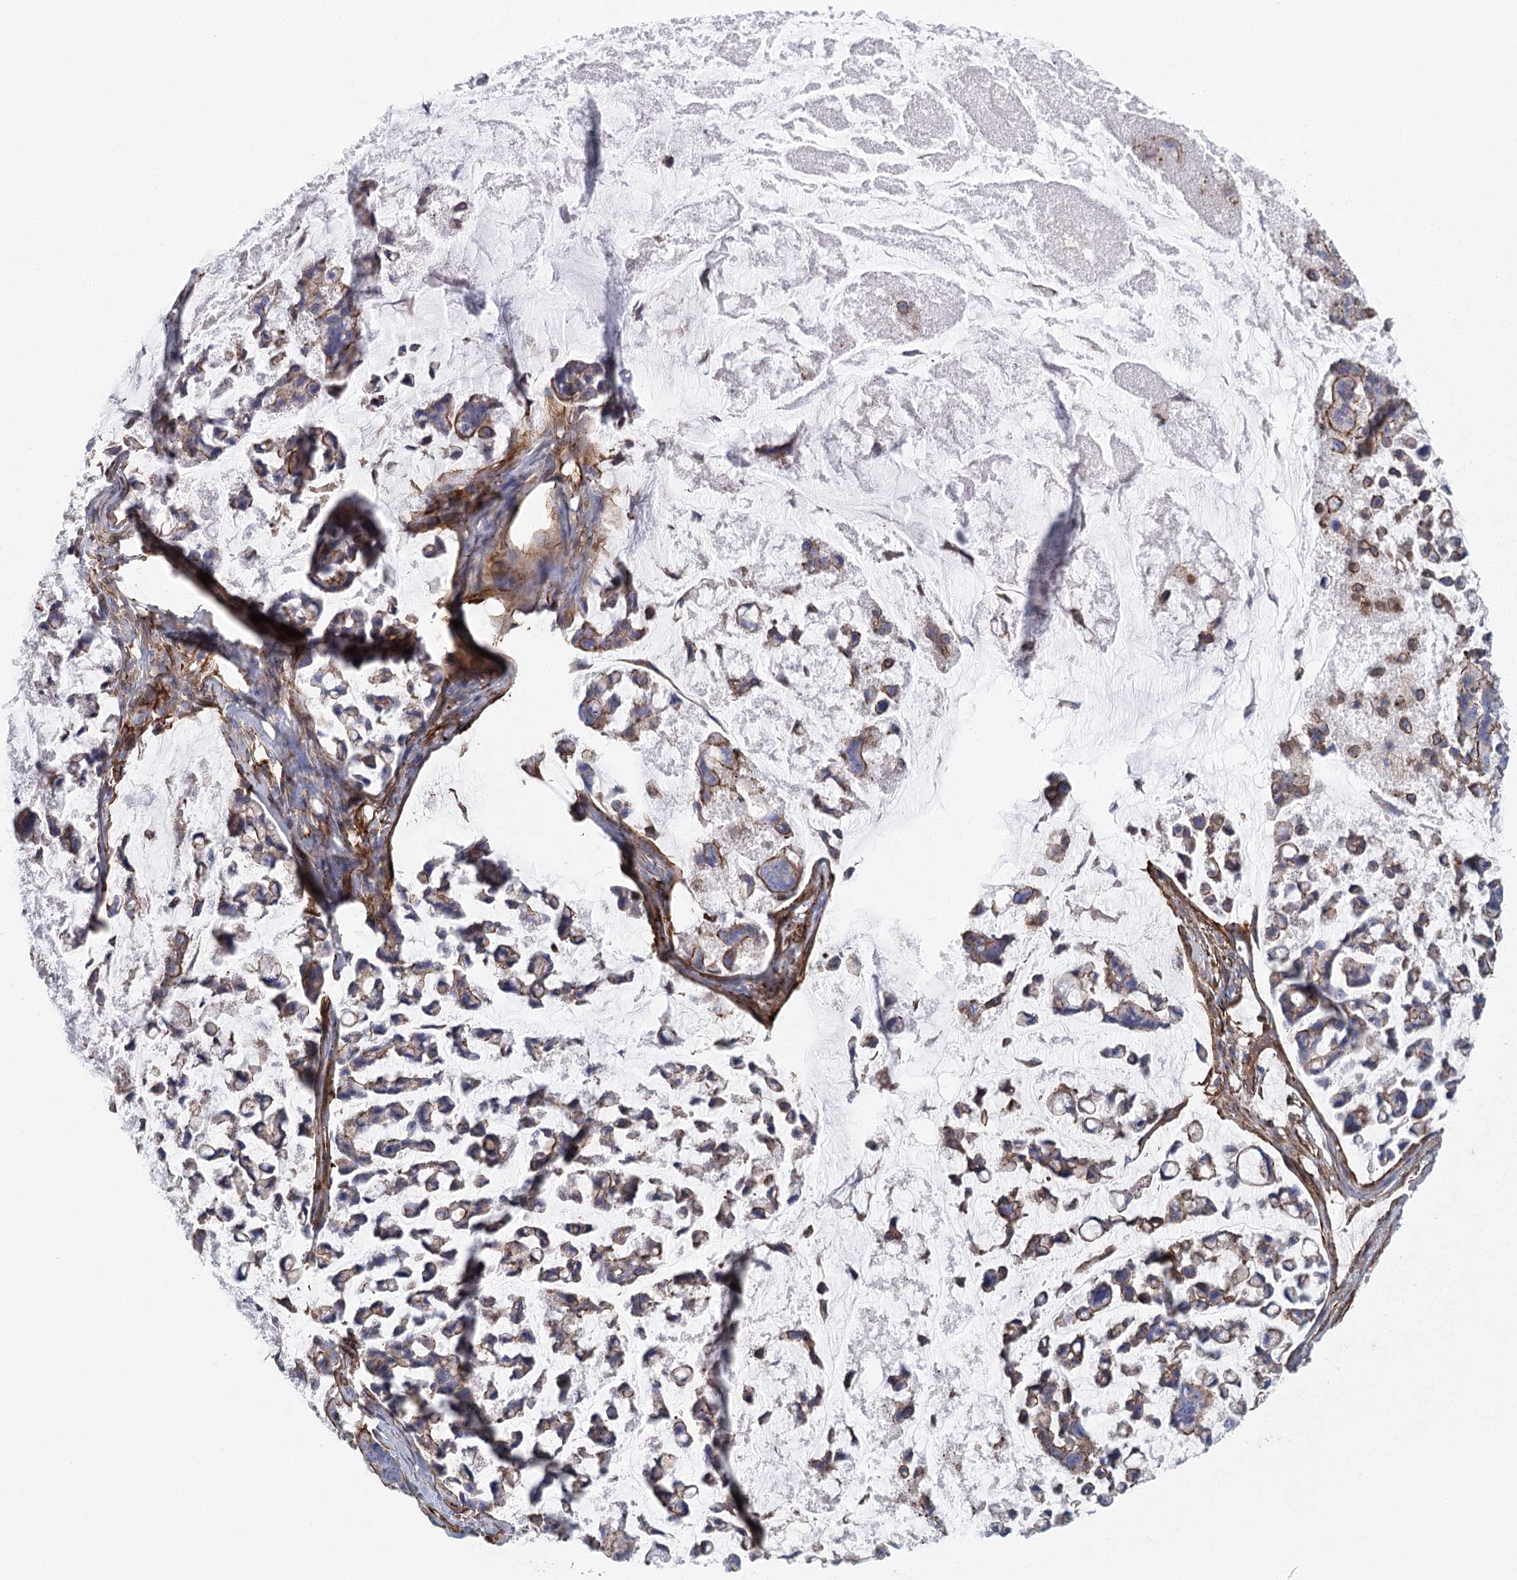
{"staining": {"intensity": "weak", "quantity": ">75%", "location": "cytoplasmic/membranous"}, "tissue": "stomach cancer", "cell_type": "Tumor cells", "image_type": "cancer", "snomed": [{"axis": "morphology", "description": "Adenocarcinoma, NOS"}, {"axis": "topography", "description": "Stomach, lower"}], "caption": "DAB (3,3'-diaminobenzidine) immunohistochemical staining of stomach cancer displays weak cytoplasmic/membranous protein positivity in approximately >75% of tumor cells.", "gene": "IFT46", "patient": {"sex": "male", "age": 67}}